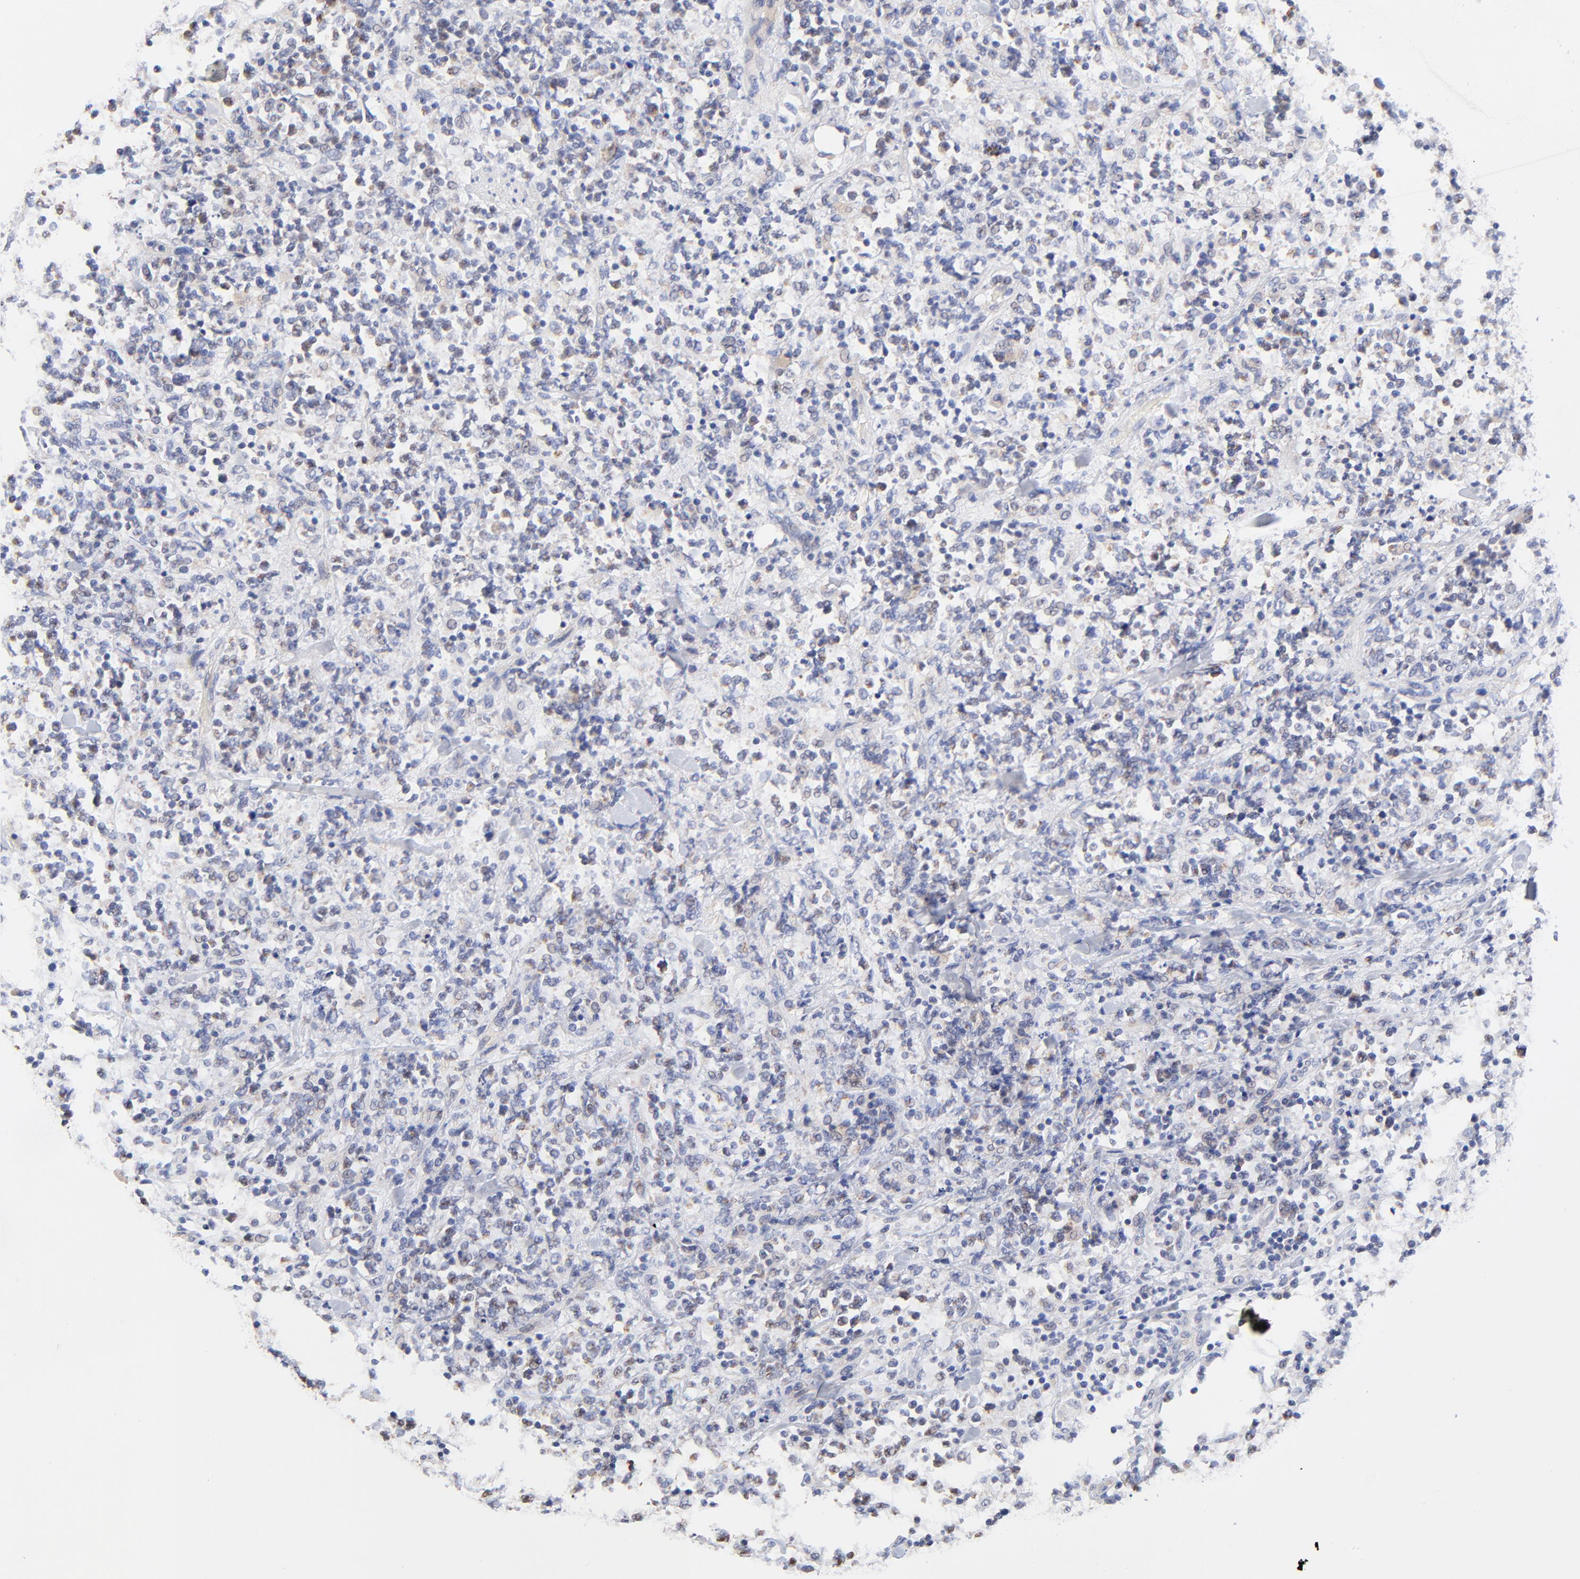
{"staining": {"intensity": "weak", "quantity": "<25%", "location": "cytoplasmic/membranous"}, "tissue": "lymphoma", "cell_type": "Tumor cells", "image_type": "cancer", "snomed": [{"axis": "morphology", "description": "Malignant lymphoma, non-Hodgkin's type, High grade"}, {"axis": "topography", "description": "Soft tissue"}], "caption": "Immunohistochemistry (IHC) of lymphoma demonstrates no positivity in tumor cells.", "gene": "PTK7", "patient": {"sex": "male", "age": 18}}